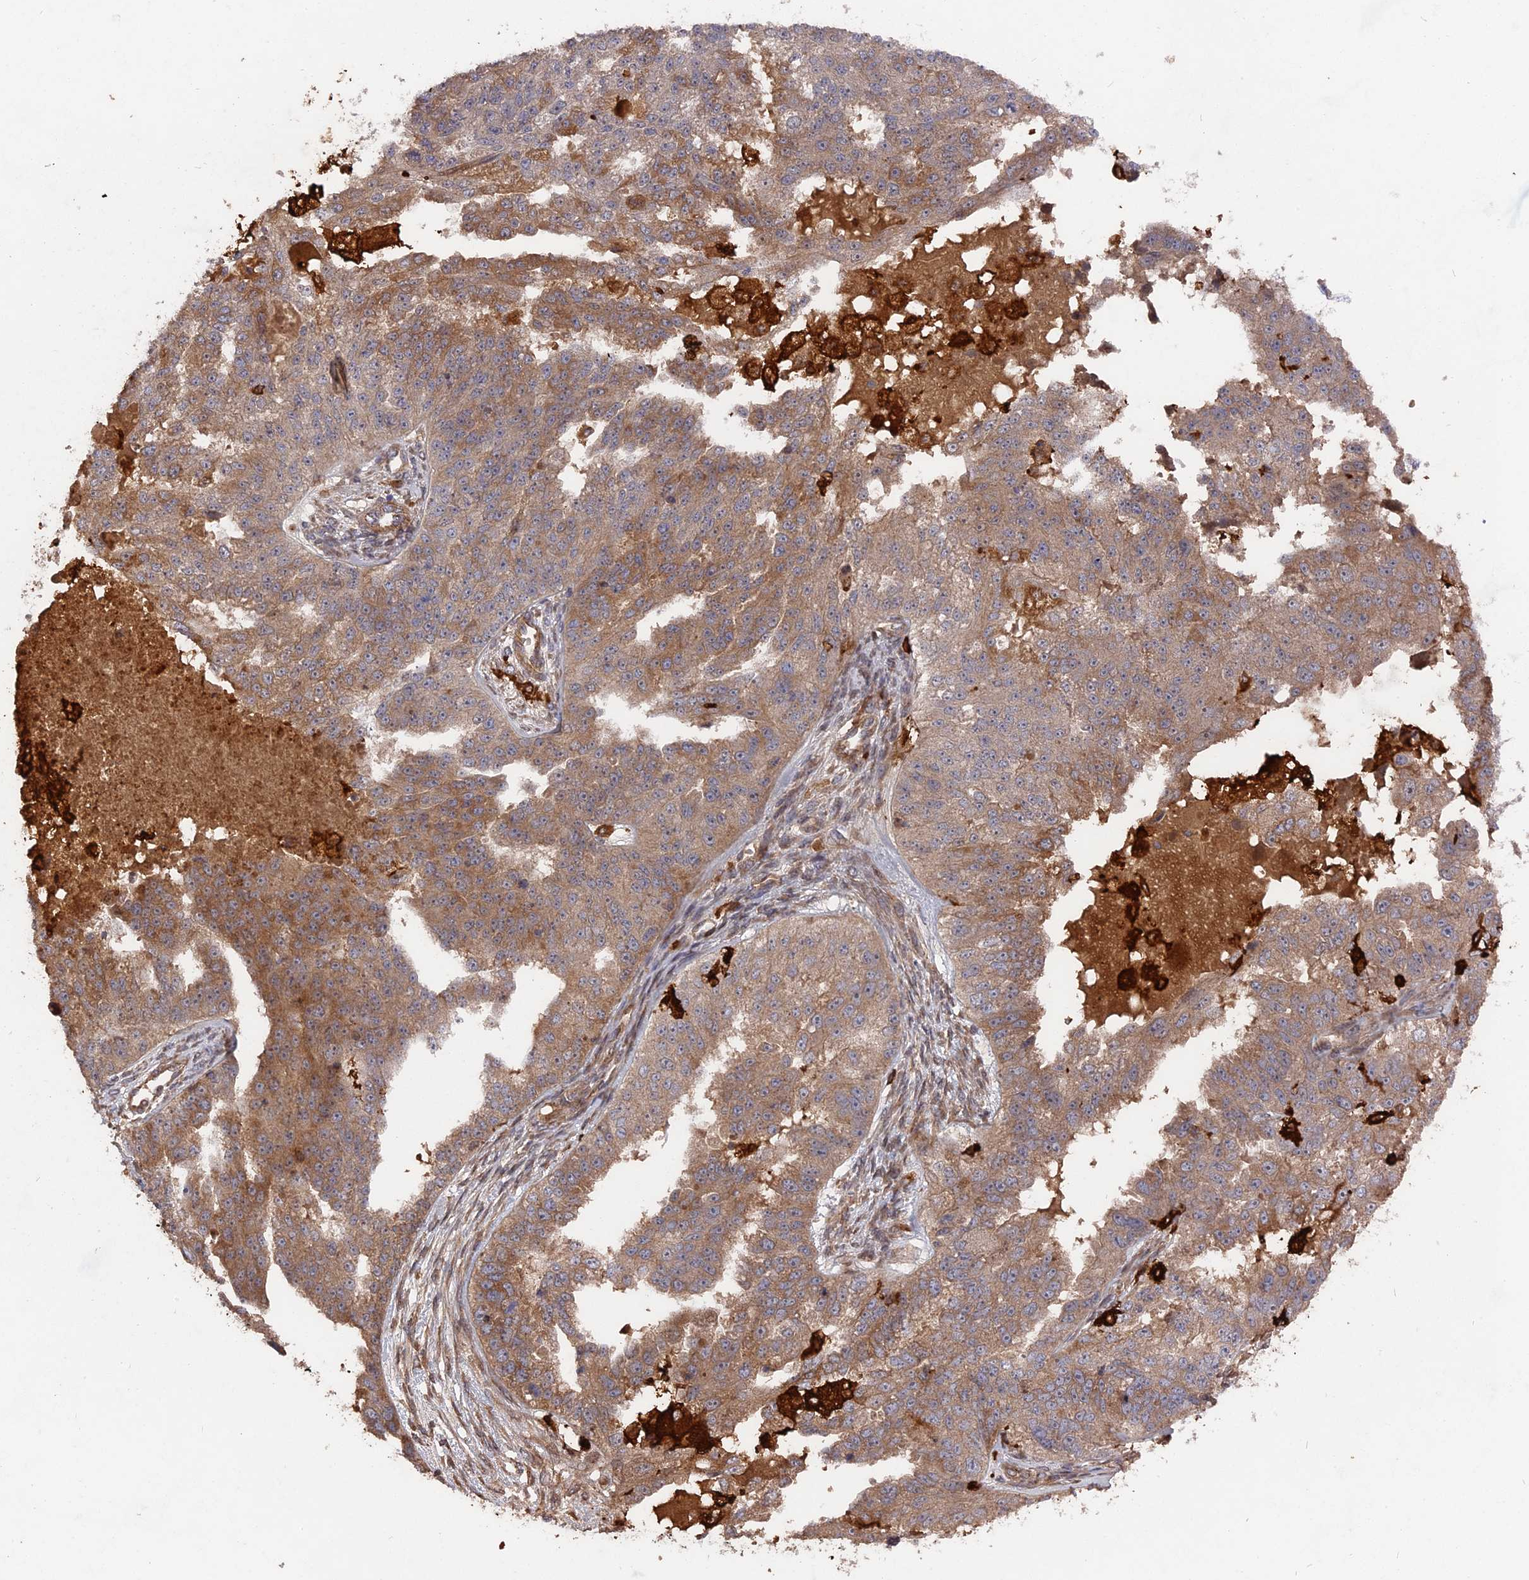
{"staining": {"intensity": "moderate", "quantity": ">75%", "location": "cytoplasmic/membranous"}, "tissue": "ovarian cancer", "cell_type": "Tumor cells", "image_type": "cancer", "snomed": [{"axis": "morphology", "description": "Cystadenocarcinoma, serous, NOS"}, {"axis": "topography", "description": "Ovary"}], "caption": "Tumor cells display medium levels of moderate cytoplasmic/membranous positivity in approximately >75% of cells in serous cystadenocarcinoma (ovarian). (Brightfield microscopy of DAB IHC at high magnification).", "gene": "DEF8", "patient": {"sex": "female", "age": 58}}